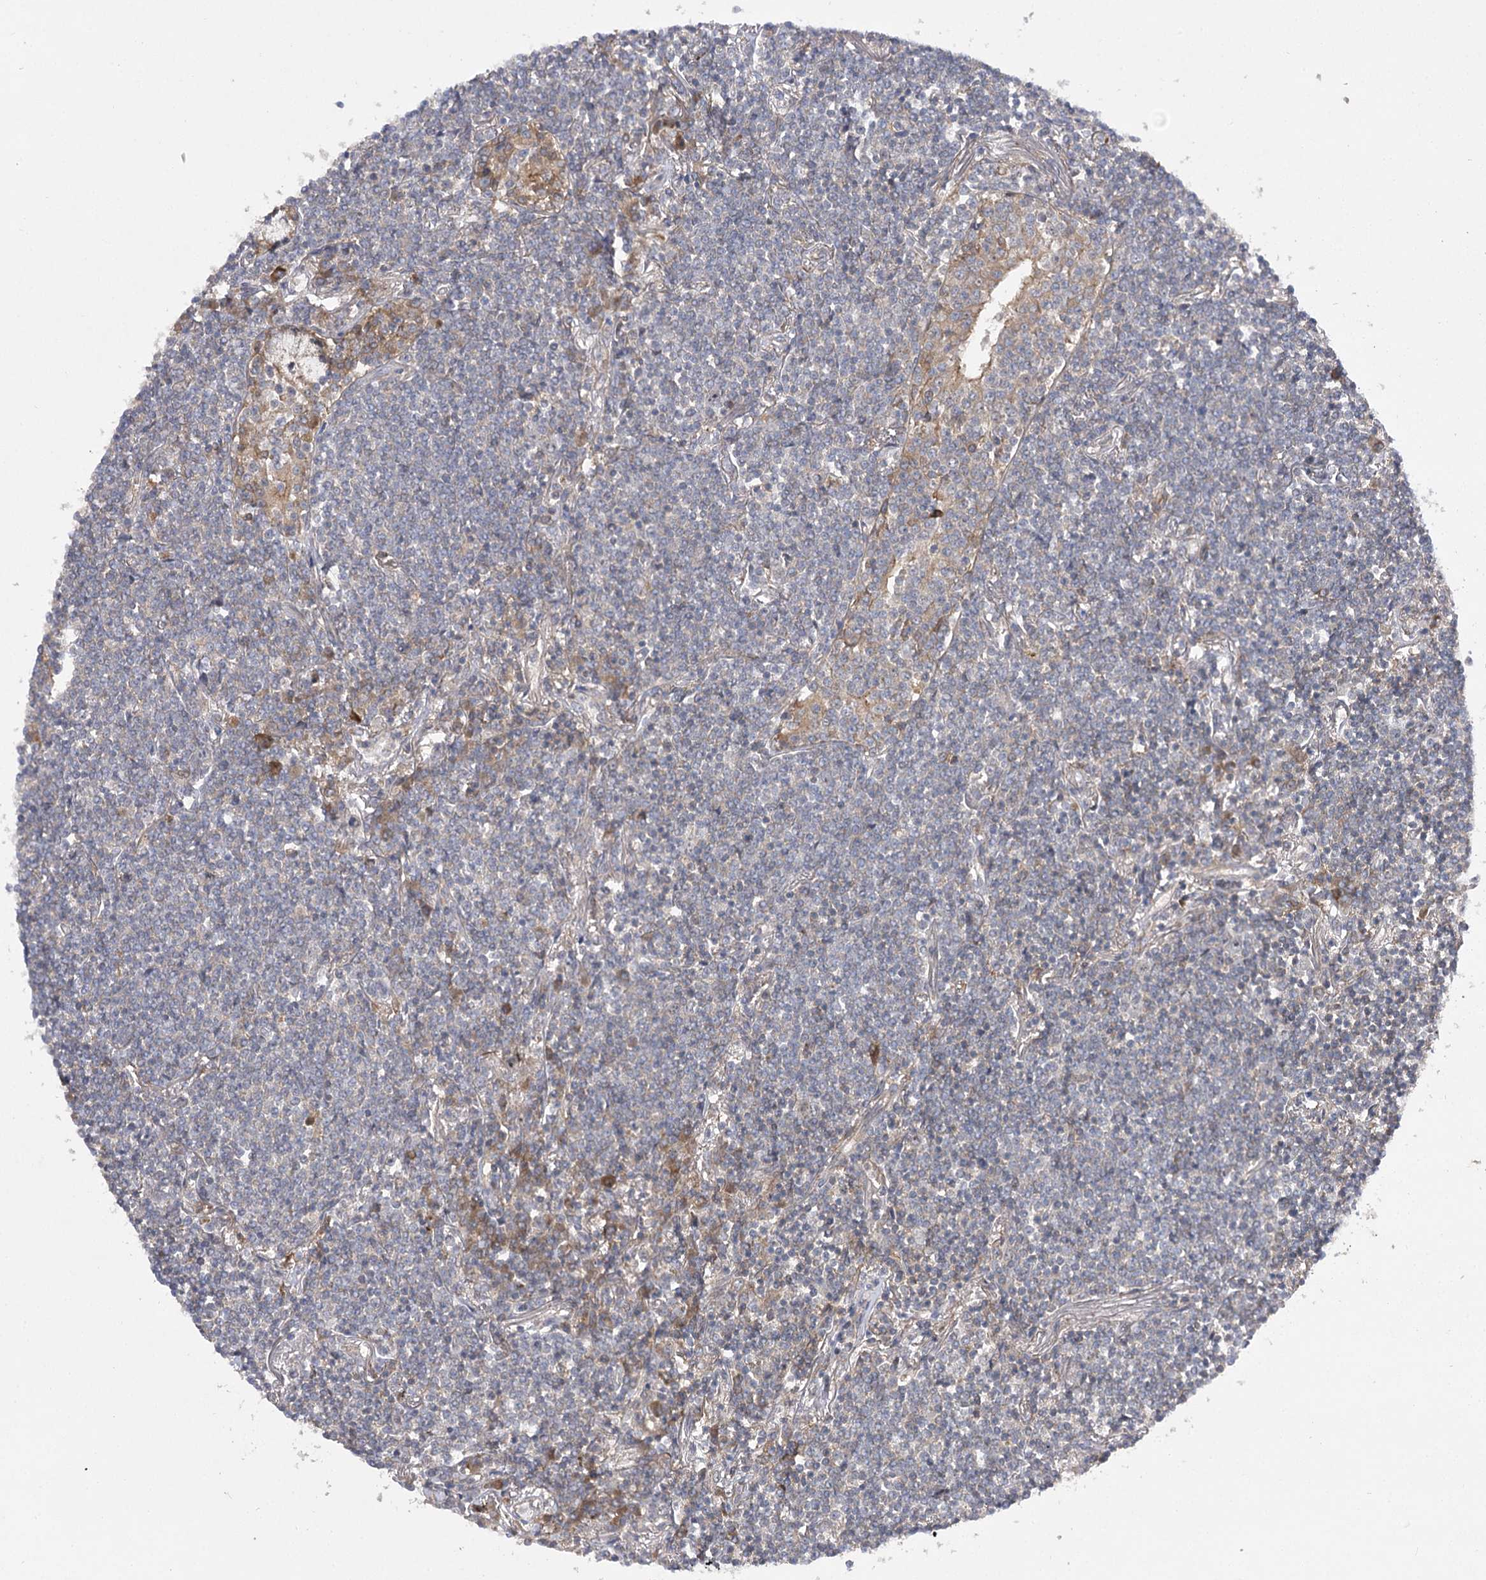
{"staining": {"intensity": "negative", "quantity": "none", "location": "none"}, "tissue": "lymphoma", "cell_type": "Tumor cells", "image_type": "cancer", "snomed": [{"axis": "morphology", "description": "Malignant lymphoma, non-Hodgkin's type, Low grade"}, {"axis": "topography", "description": "Lung"}], "caption": "A photomicrograph of human lymphoma is negative for staining in tumor cells. (Stains: DAB (3,3'-diaminobenzidine) immunohistochemistry (IHC) with hematoxylin counter stain, Microscopy: brightfield microscopy at high magnification).", "gene": "BCR", "patient": {"sex": "female", "age": 71}}